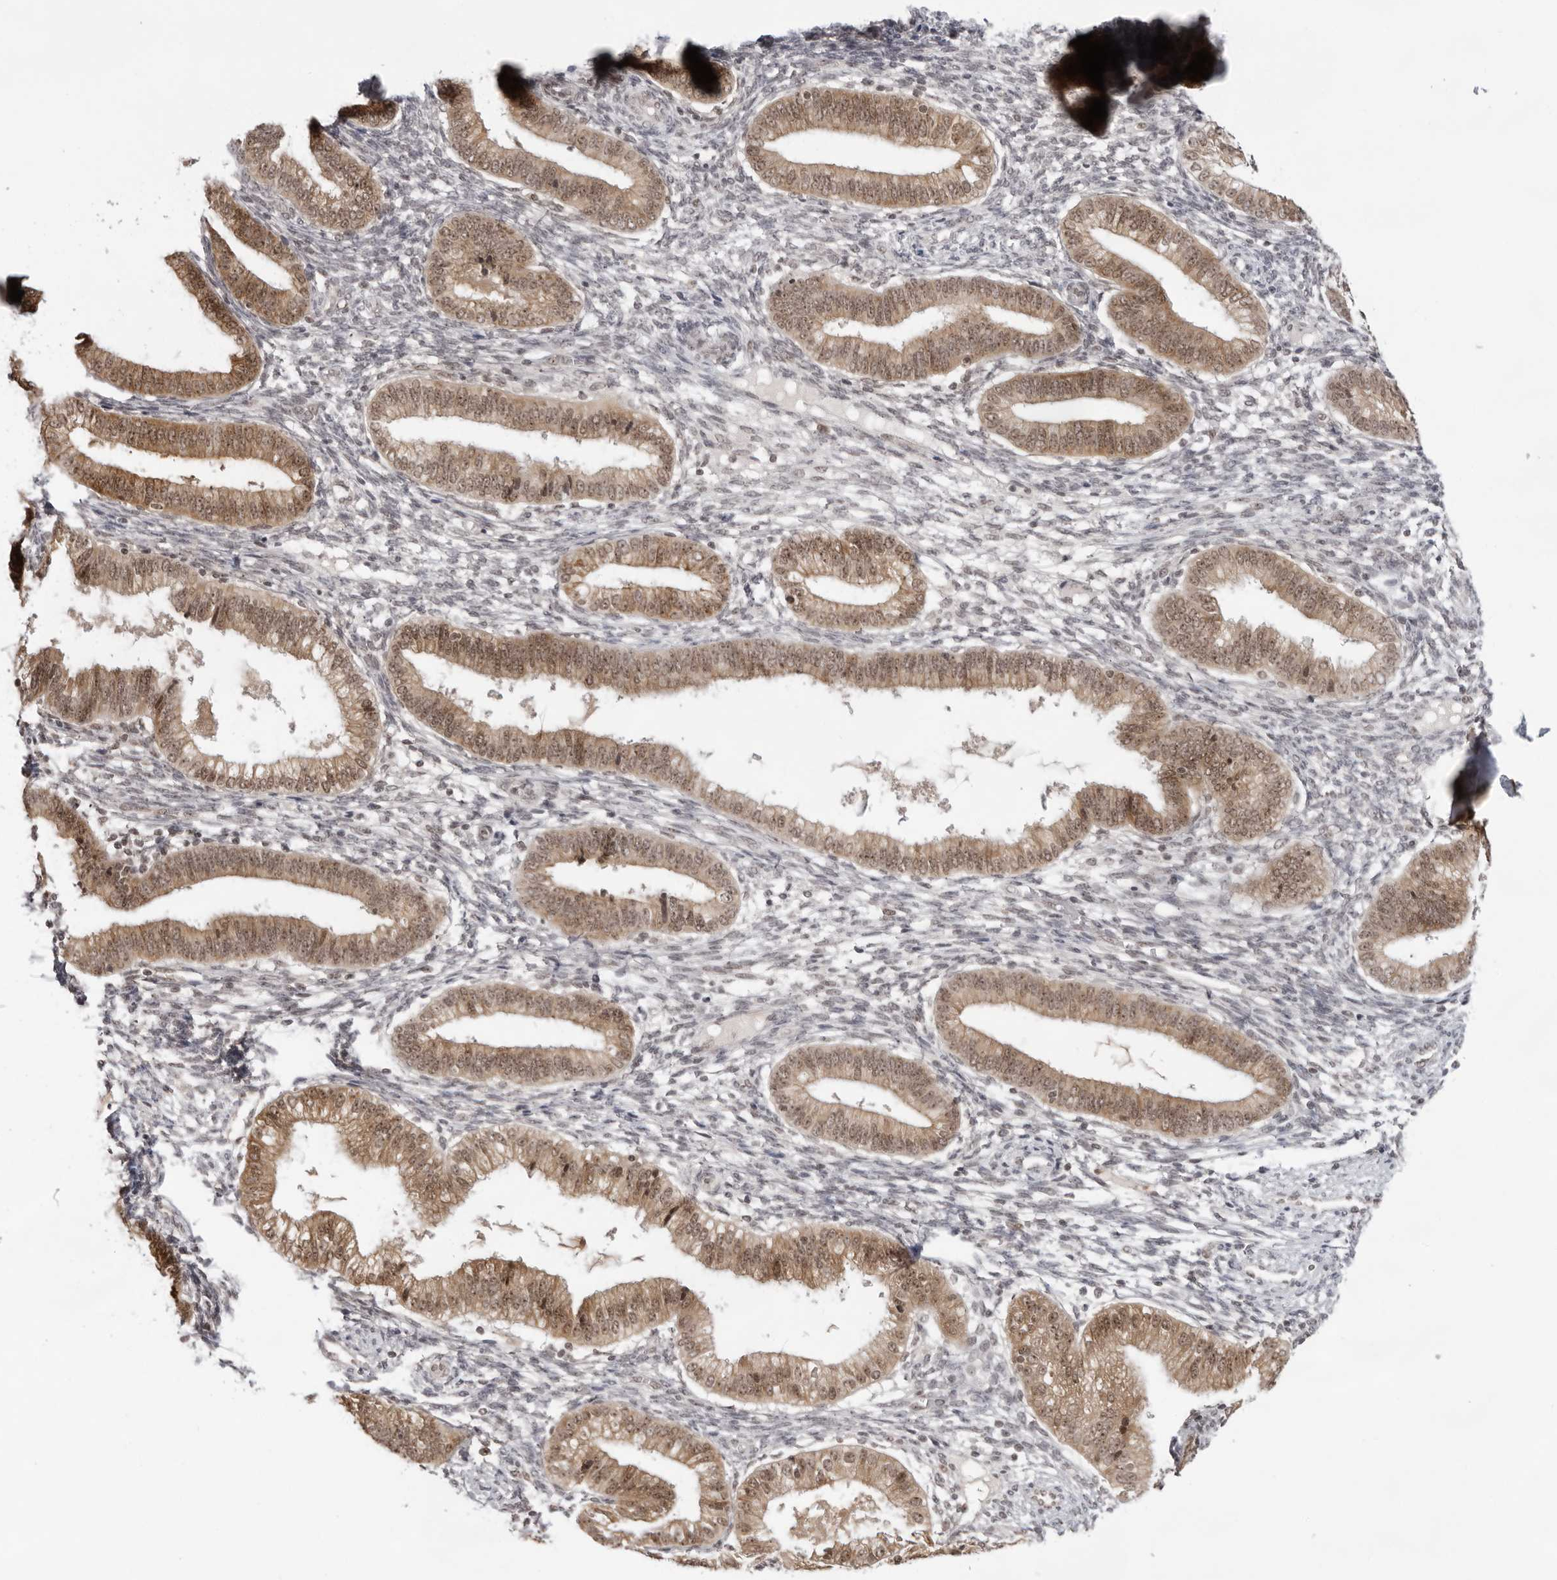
{"staining": {"intensity": "negative", "quantity": "none", "location": "none"}, "tissue": "endometrium", "cell_type": "Cells in endometrial stroma", "image_type": "normal", "snomed": [{"axis": "morphology", "description": "Normal tissue, NOS"}, {"axis": "topography", "description": "Endometrium"}], "caption": "This is a photomicrograph of immunohistochemistry staining of normal endometrium, which shows no staining in cells in endometrial stroma.", "gene": "EXOSC10", "patient": {"sex": "female", "age": 39}}